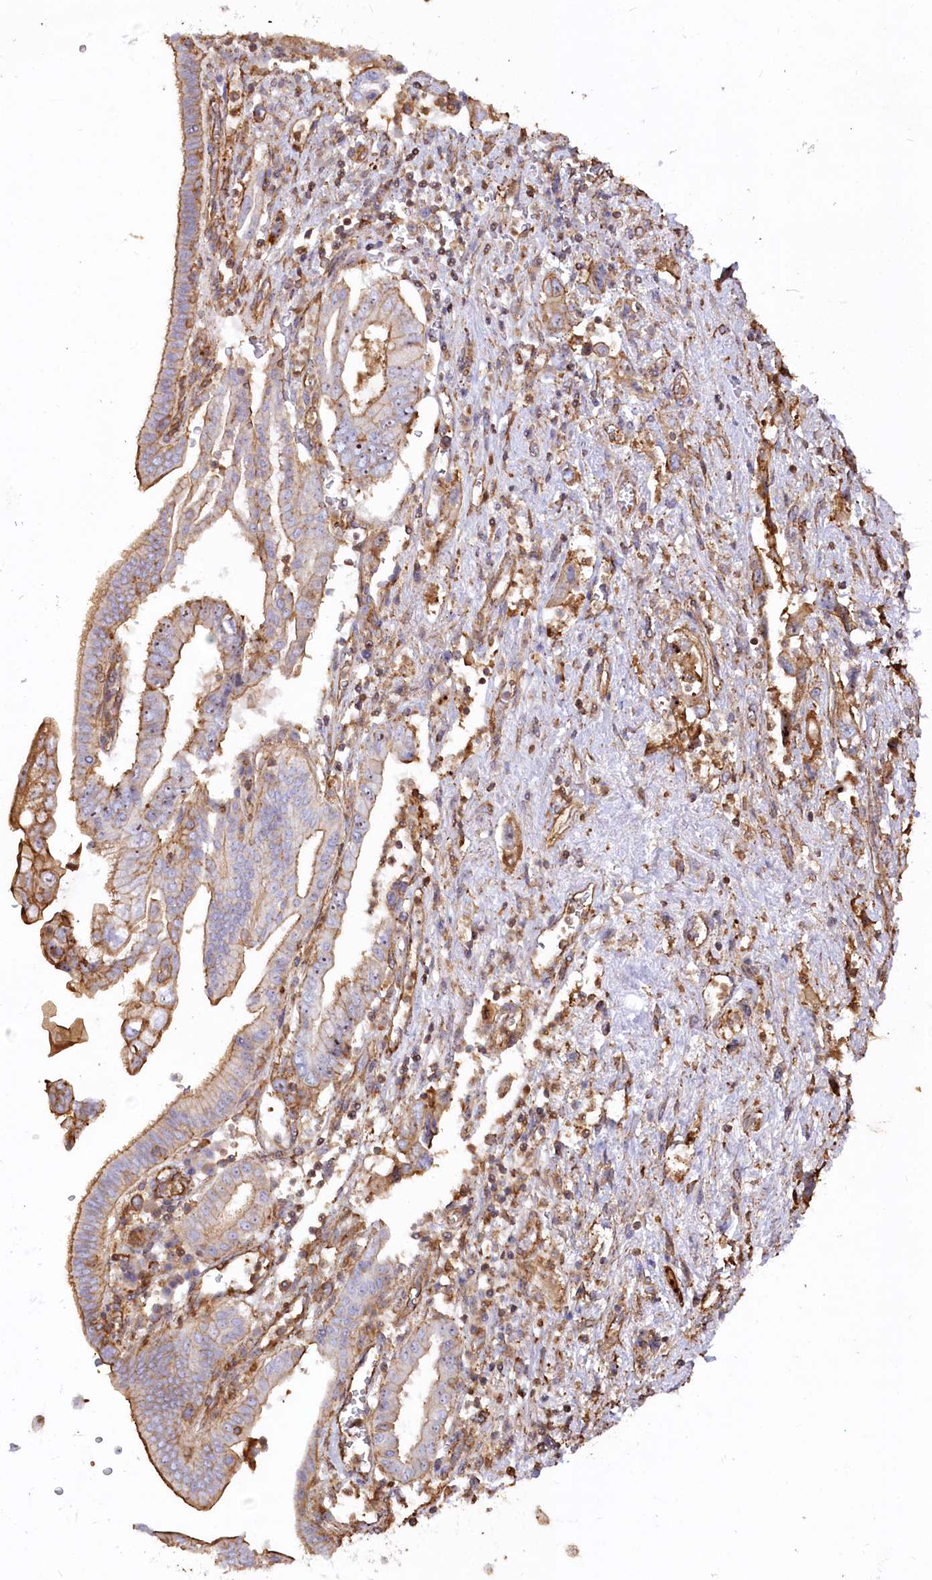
{"staining": {"intensity": "moderate", "quantity": "25%-75%", "location": "cytoplasmic/membranous"}, "tissue": "pancreatic cancer", "cell_type": "Tumor cells", "image_type": "cancer", "snomed": [{"axis": "morphology", "description": "Adenocarcinoma, NOS"}, {"axis": "topography", "description": "Pancreas"}], "caption": "A brown stain highlights moderate cytoplasmic/membranous expression of a protein in human pancreatic cancer tumor cells.", "gene": "WDR36", "patient": {"sex": "female", "age": 73}}